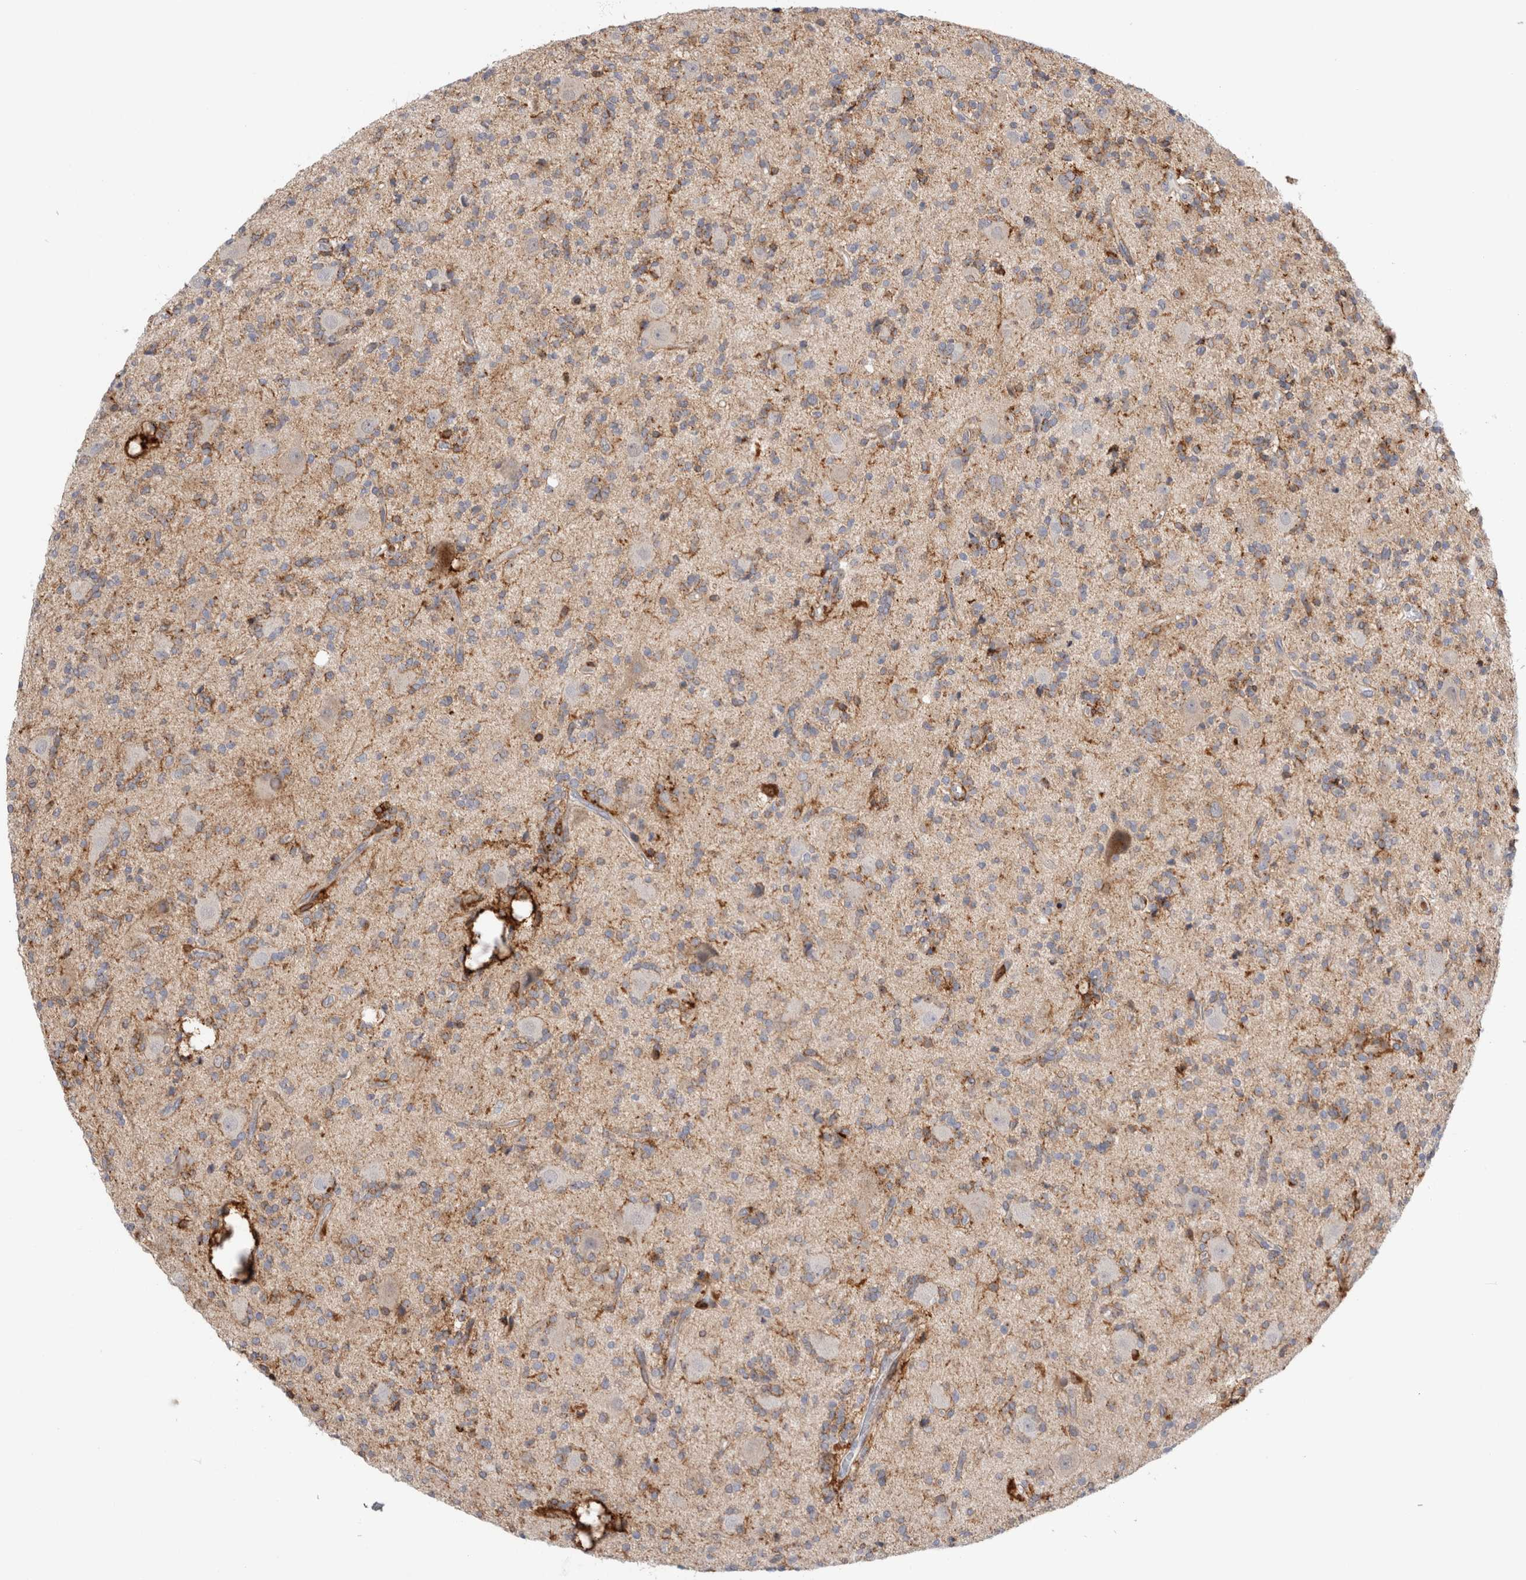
{"staining": {"intensity": "negative", "quantity": "none", "location": "none"}, "tissue": "glioma", "cell_type": "Tumor cells", "image_type": "cancer", "snomed": [{"axis": "morphology", "description": "Glioma, malignant, High grade"}, {"axis": "topography", "description": "Brain"}], "caption": "This is an immunohistochemistry photomicrograph of glioma. There is no expression in tumor cells.", "gene": "CCDC88B", "patient": {"sex": "male", "age": 34}}